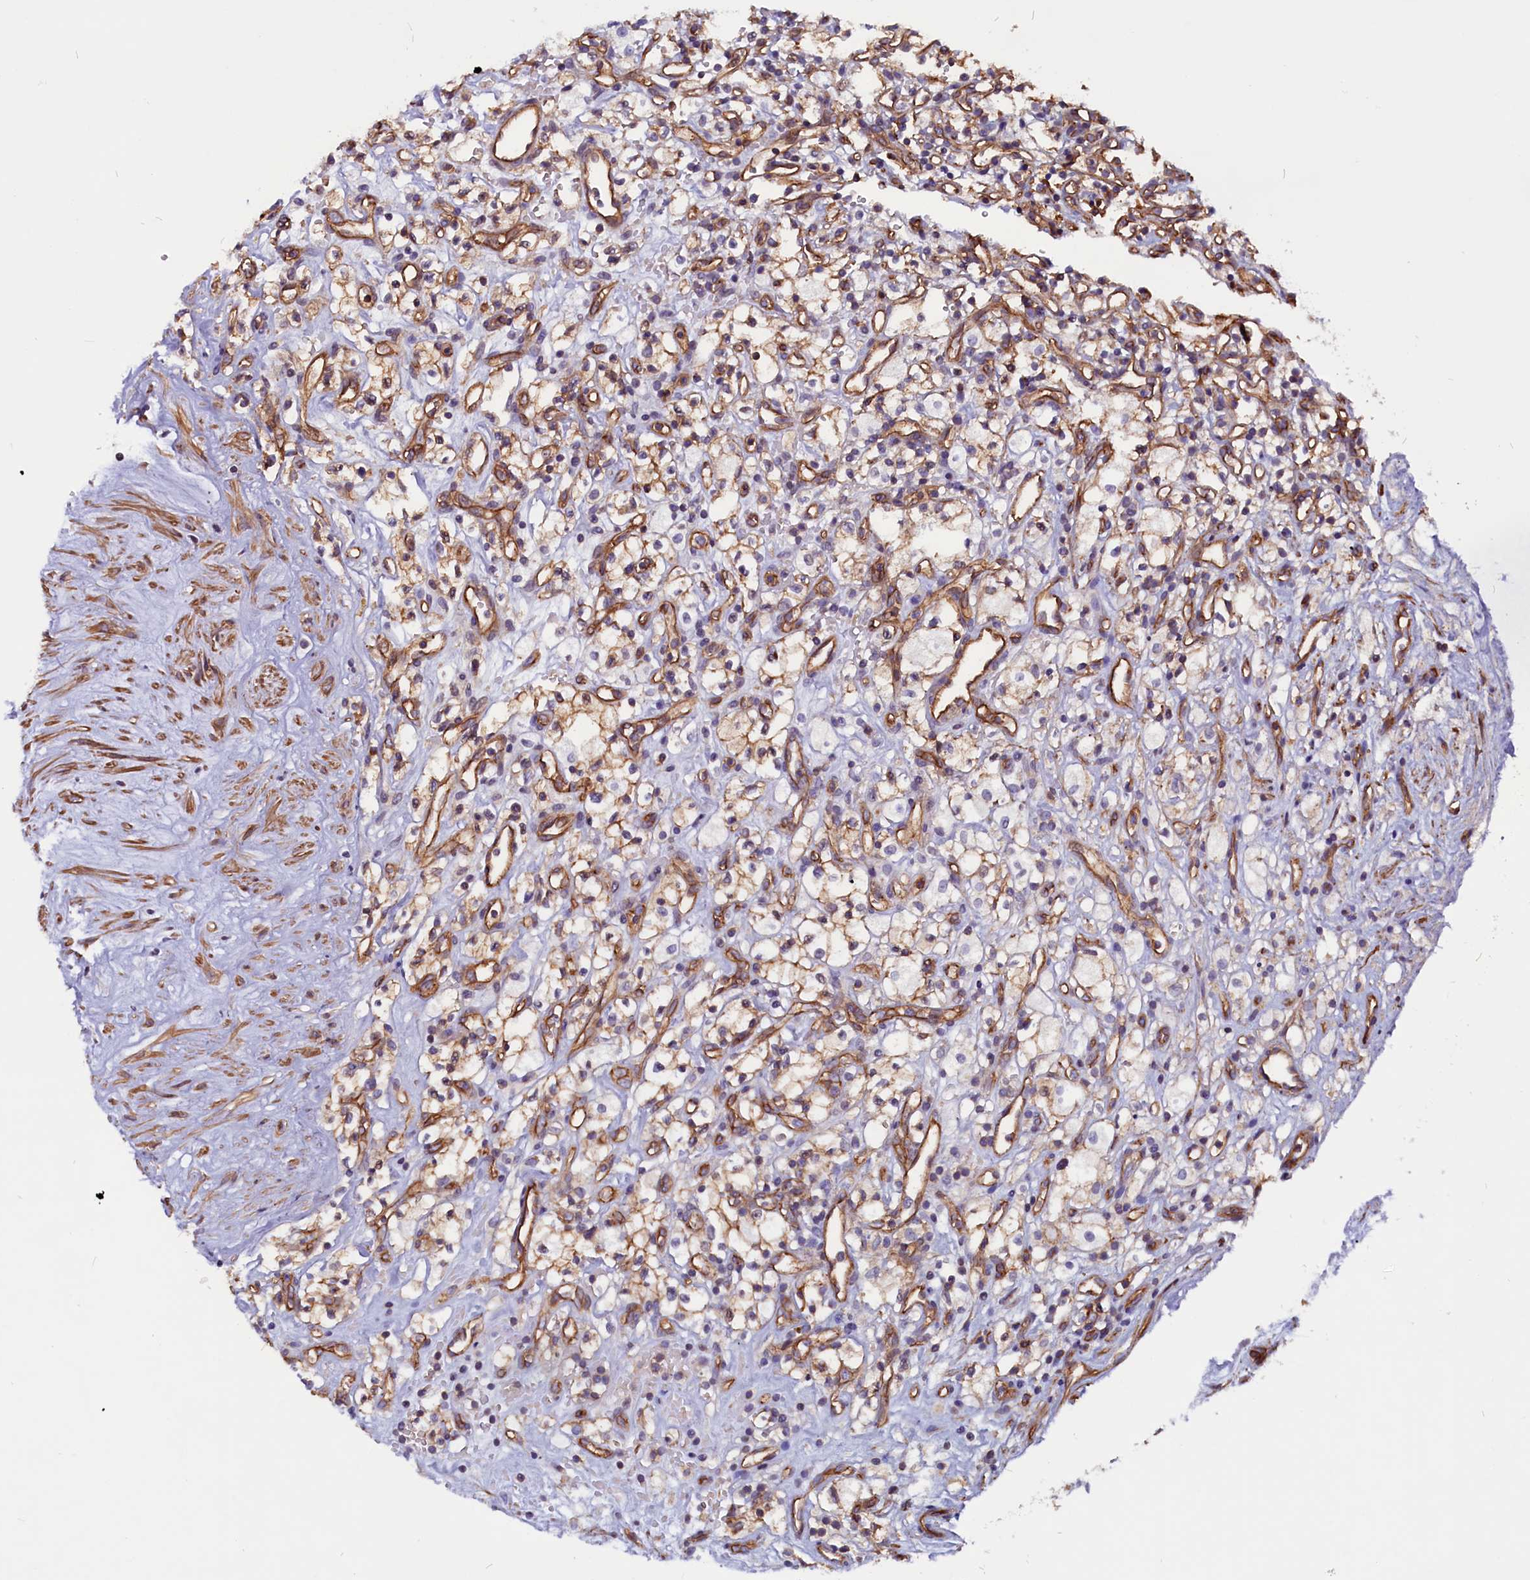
{"staining": {"intensity": "weak", "quantity": "25%-75%", "location": "cytoplasmic/membranous"}, "tissue": "renal cancer", "cell_type": "Tumor cells", "image_type": "cancer", "snomed": [{"axis": "morphology", "description": "Adenocarcinoma, NOS"}, {"axis": "topography", "description": "Kidney"}], "caption": "Protein expression analysis of adenocarcinoma (renal) shows weak cytoplasmic/membranous expression in about 25%-75% of tumor cells. Nuclei are stained in blue.", "gene": "ZNF749", "patient": {"sex": "male", "age": 59}}